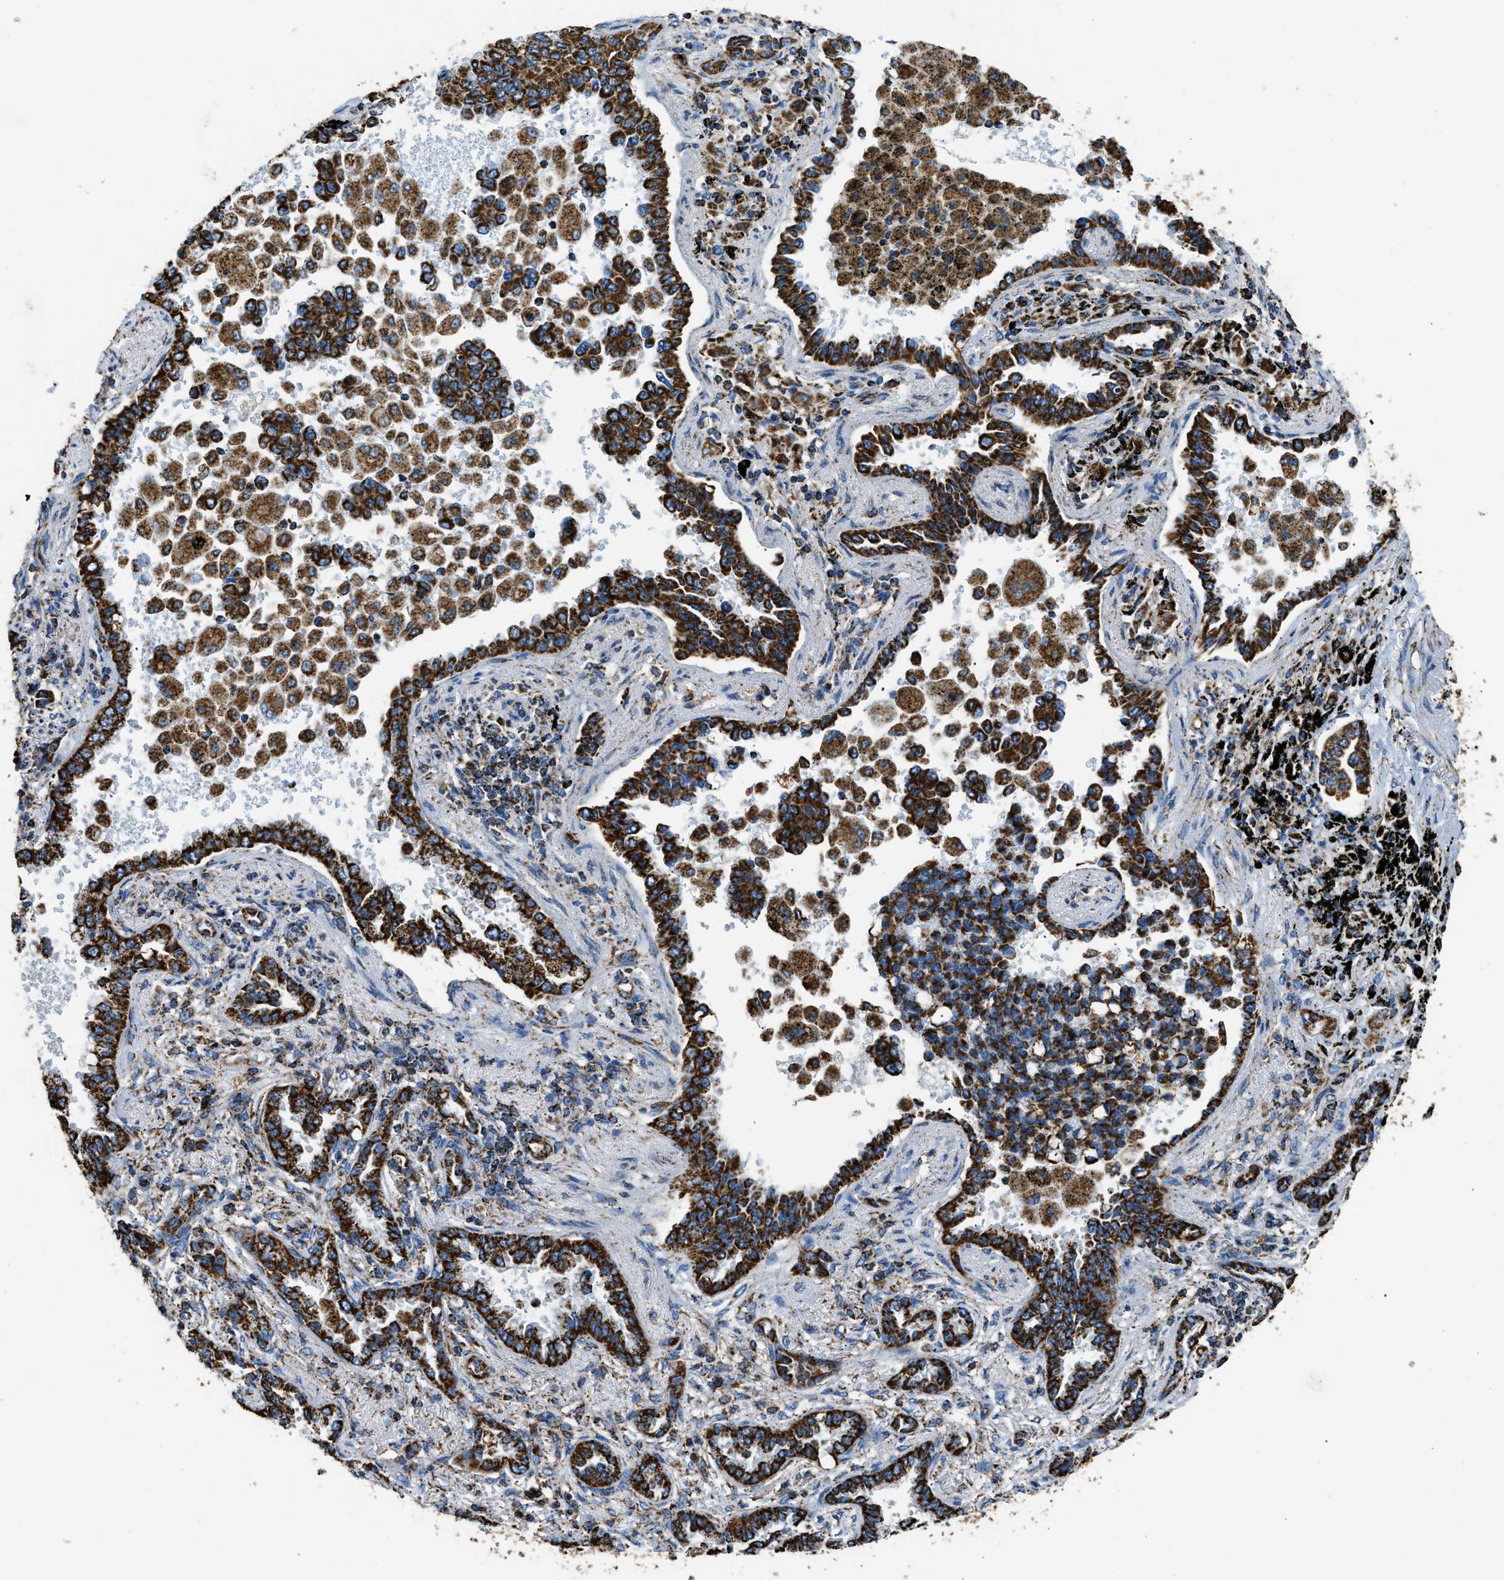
{"staining": {"intensity": "strong", "quantity": ">75%", "location": "cytoplasmic/membranous"}, "tissue": "lung cancer", "cell_type": "Tumor cells", "image_type": "cancer", "snomed": [{"axis": "morphology", "description": "Normal tissue, NOS"}, {"axis": "morphology", "description": "Adenocarcinoma, NOS"}, {"axis": "topography", "description": "Lung"}], "caption": "Lung adenocarcinoma was stained to show a protein in brown. There is high levels of strong cytoplasmic/membranous staining in approximately >75% of tumor cells. Nuclei are stained in blue.", "gene": "IRX6", "patient": {"sex": "male", "age": 59}}